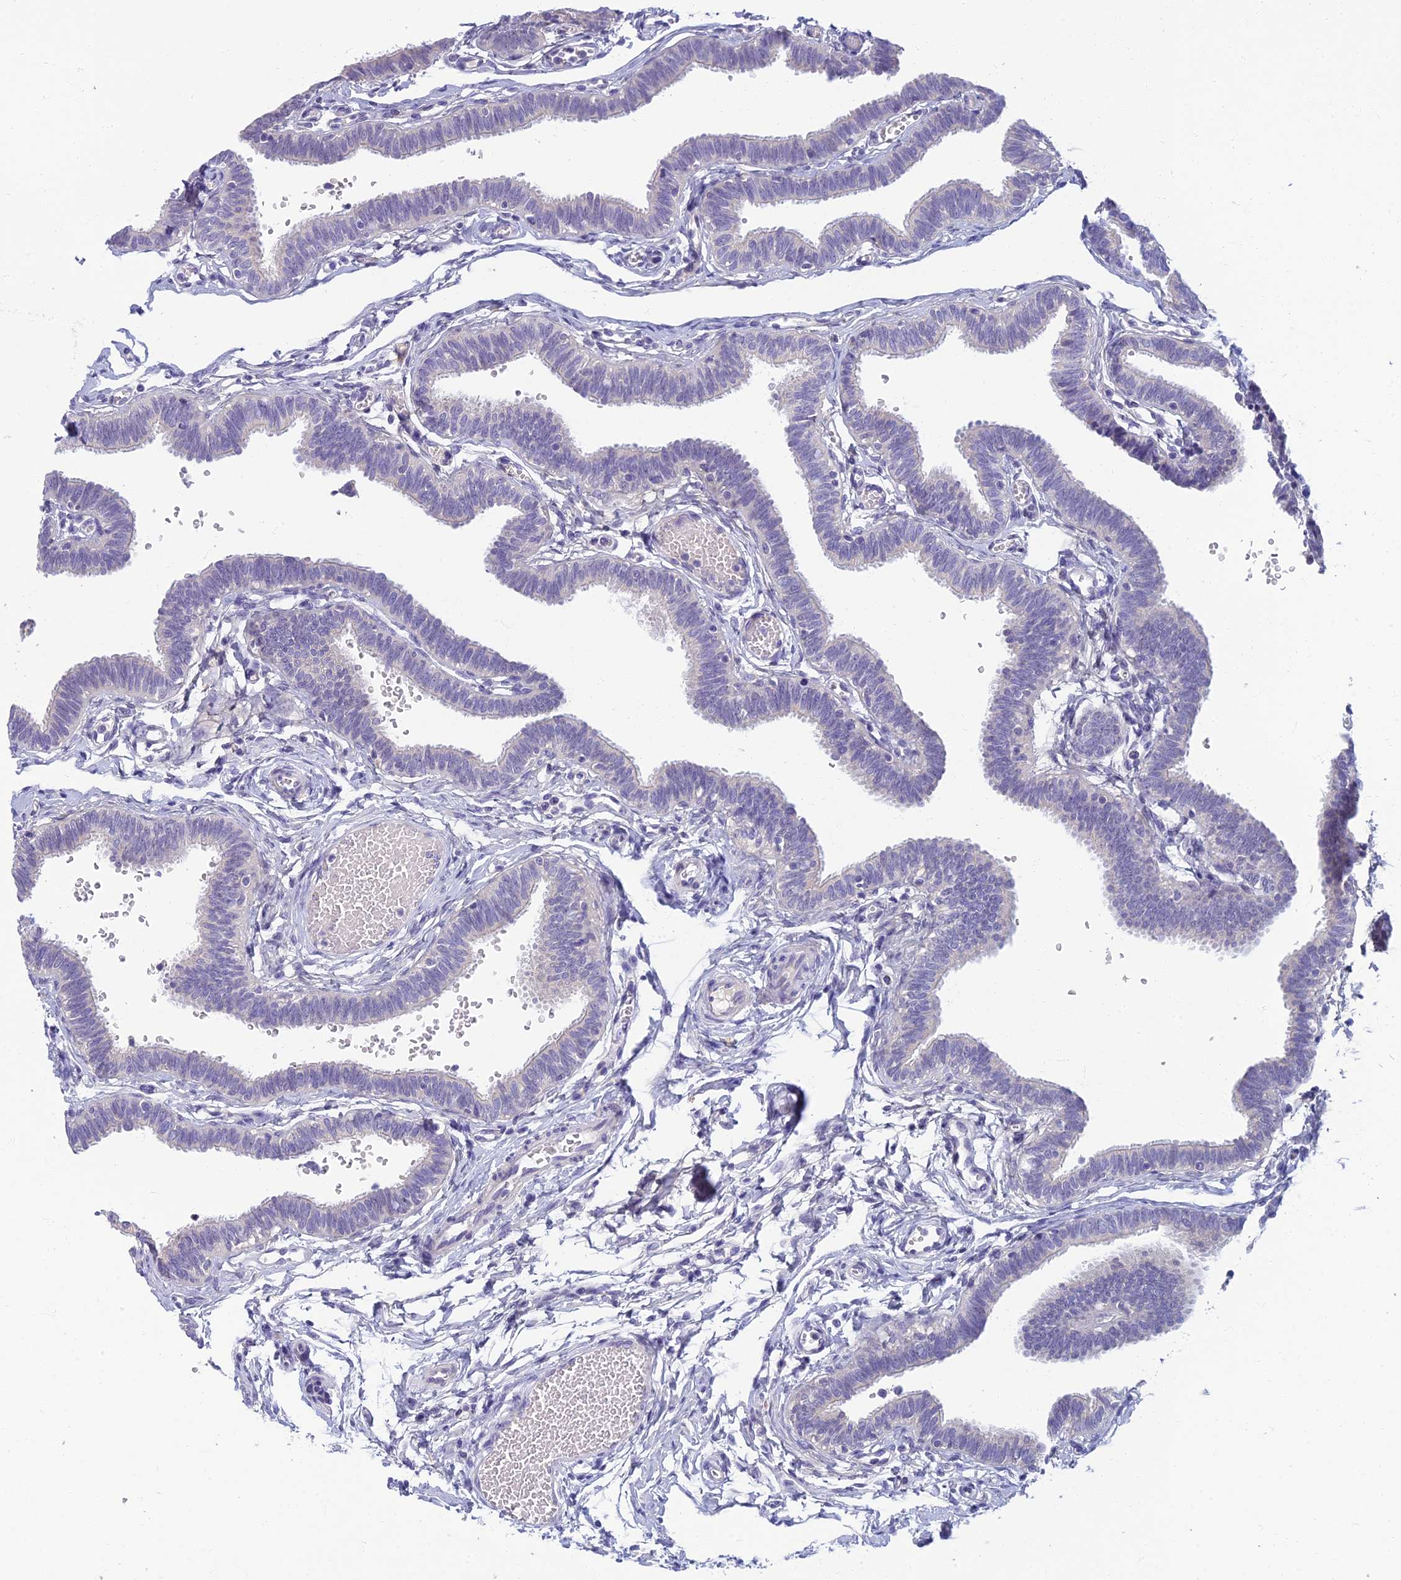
{"staining": {"intensity": "negative", "quantity": "none", "location": "none"}, "tissue": "fallopian tube", "cell_type": "Glandular cells", "image_type": "normal", "snomed": [{"axis": "morphology", "description": "Normal tissue, NOS"}, {"axis": "topography", "description": "Fallopian tube"}, {"axis": "topography", "description": "Ovary"}], "caption": "Fallopian tube stained for a protein using IHC exhibits no staining glandular cells.", "gene": "SLC25A41", "patient": {"sex": "female", "age": 23}}